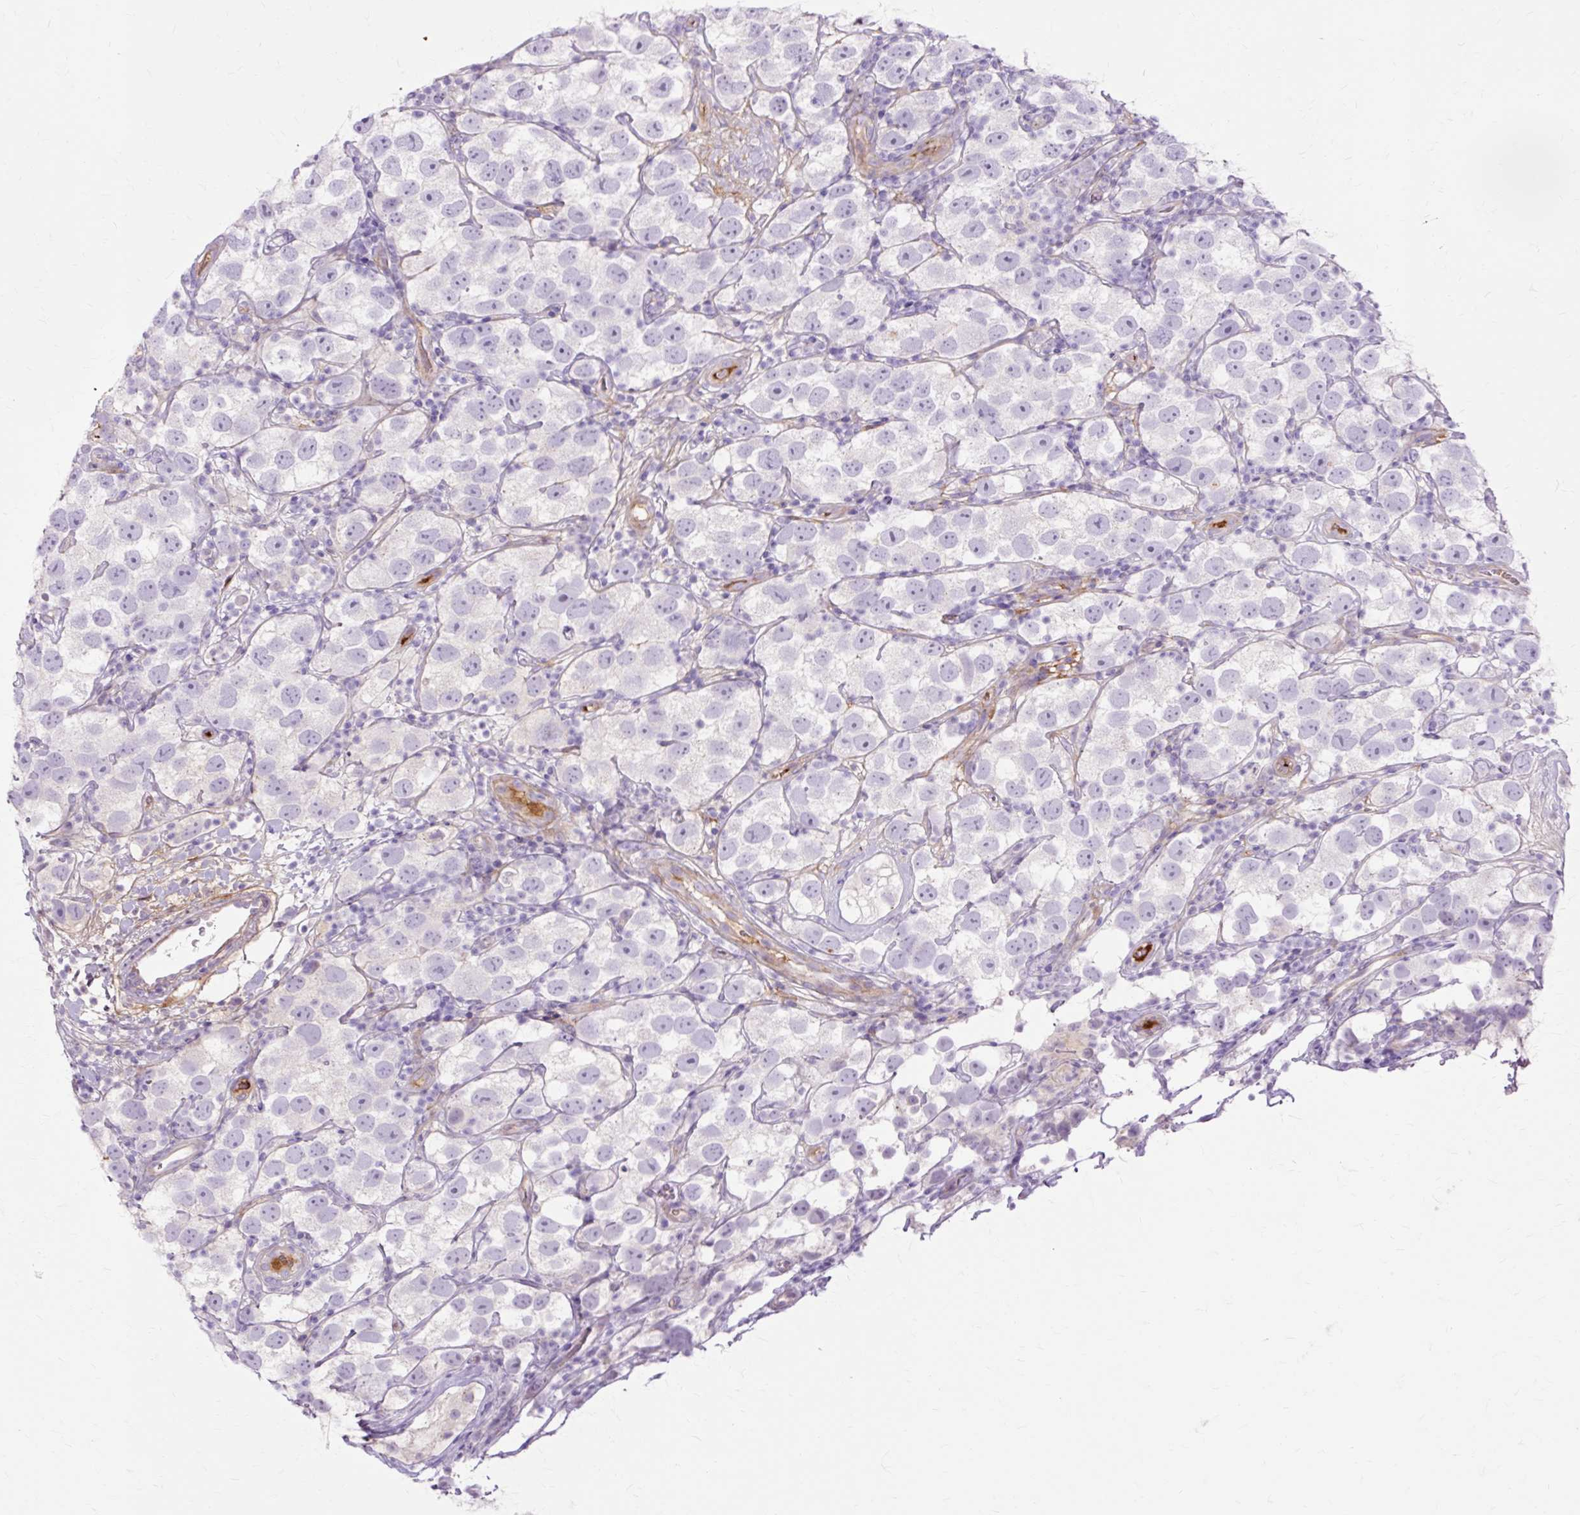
{"staining": {"intensity": "negative", "quantity": "none", "location": "none"}, "tissue": "testis cancer", "cell_type": "Tumor cells", "image_type": "cancer", "snomed": [{"axis": "morphology", "description": "Seminoma, NOS"}, {"axis": "topography", "description": "Testis"}], "caption": "Tumor cells are negative for protein expression in human testis cancer (seminoma). (Stains: DAB immunohistochemistry with hematoxylin counter stain, Microscopy: brightfield microscopy at high magnification).", "gene": "DCTN4", "patient": {"sex": "male", "age": 26}}